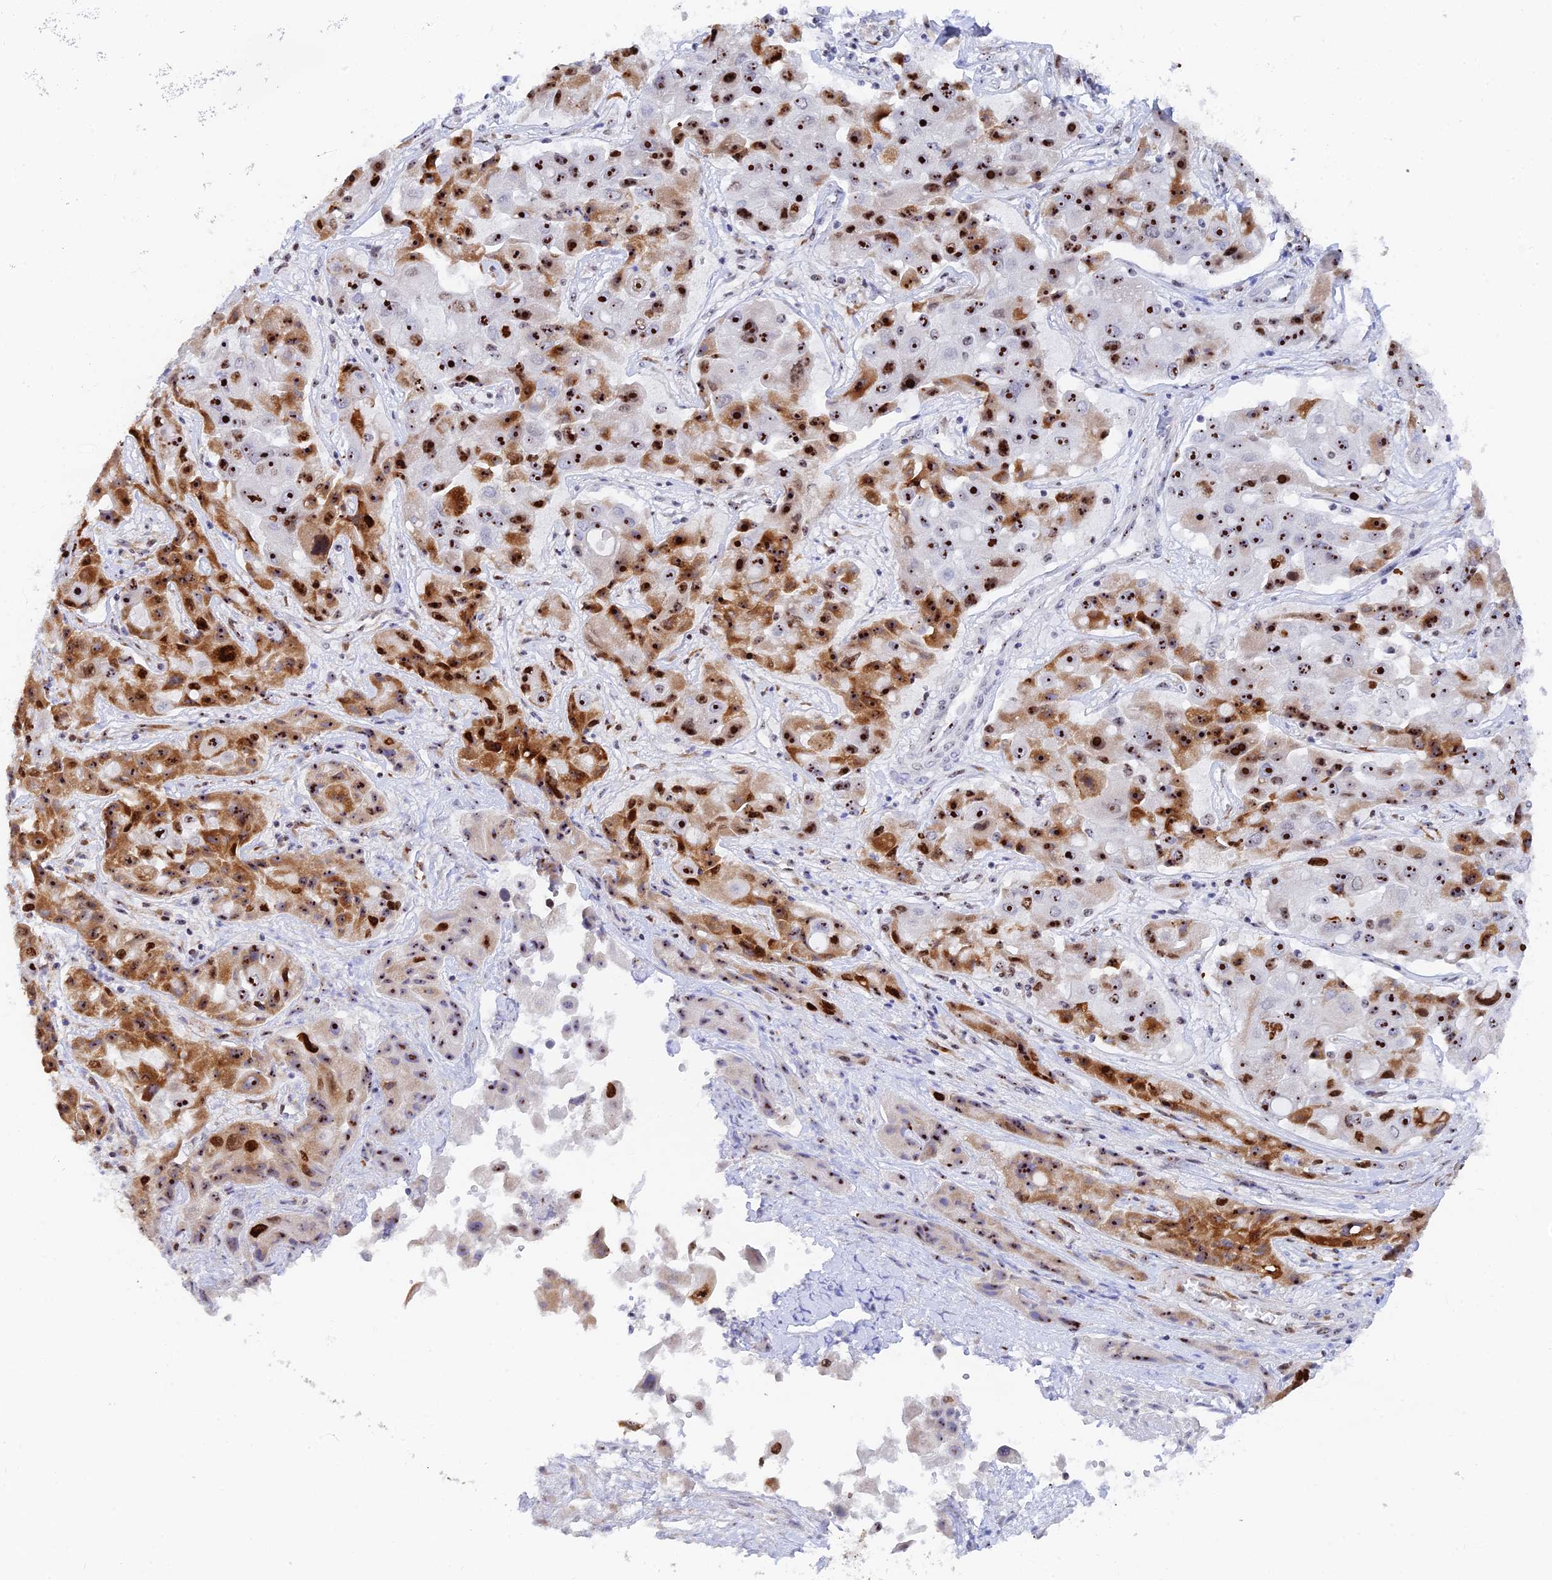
{"staining": {"intensity": "strong", "quantity": ">75%", "location": "cytoplasmic/membranous,nuclear"}, "tissue": "liver cancer", "cell_type": "Tumor cells", "image_type": "cancer", "snomed": [{"axis": "morphology", "description": "Cholangiocarcinoma"}, {"axis": "topography", "description": "Liver"}], "caption": "Liver cancer tissue demonstrates strong cytoplasmic/membranous and nuclear positivity in about >75% of tumor cells", "gene": "RSL1D1", "patient": {"sex": "male", "age": 67}}